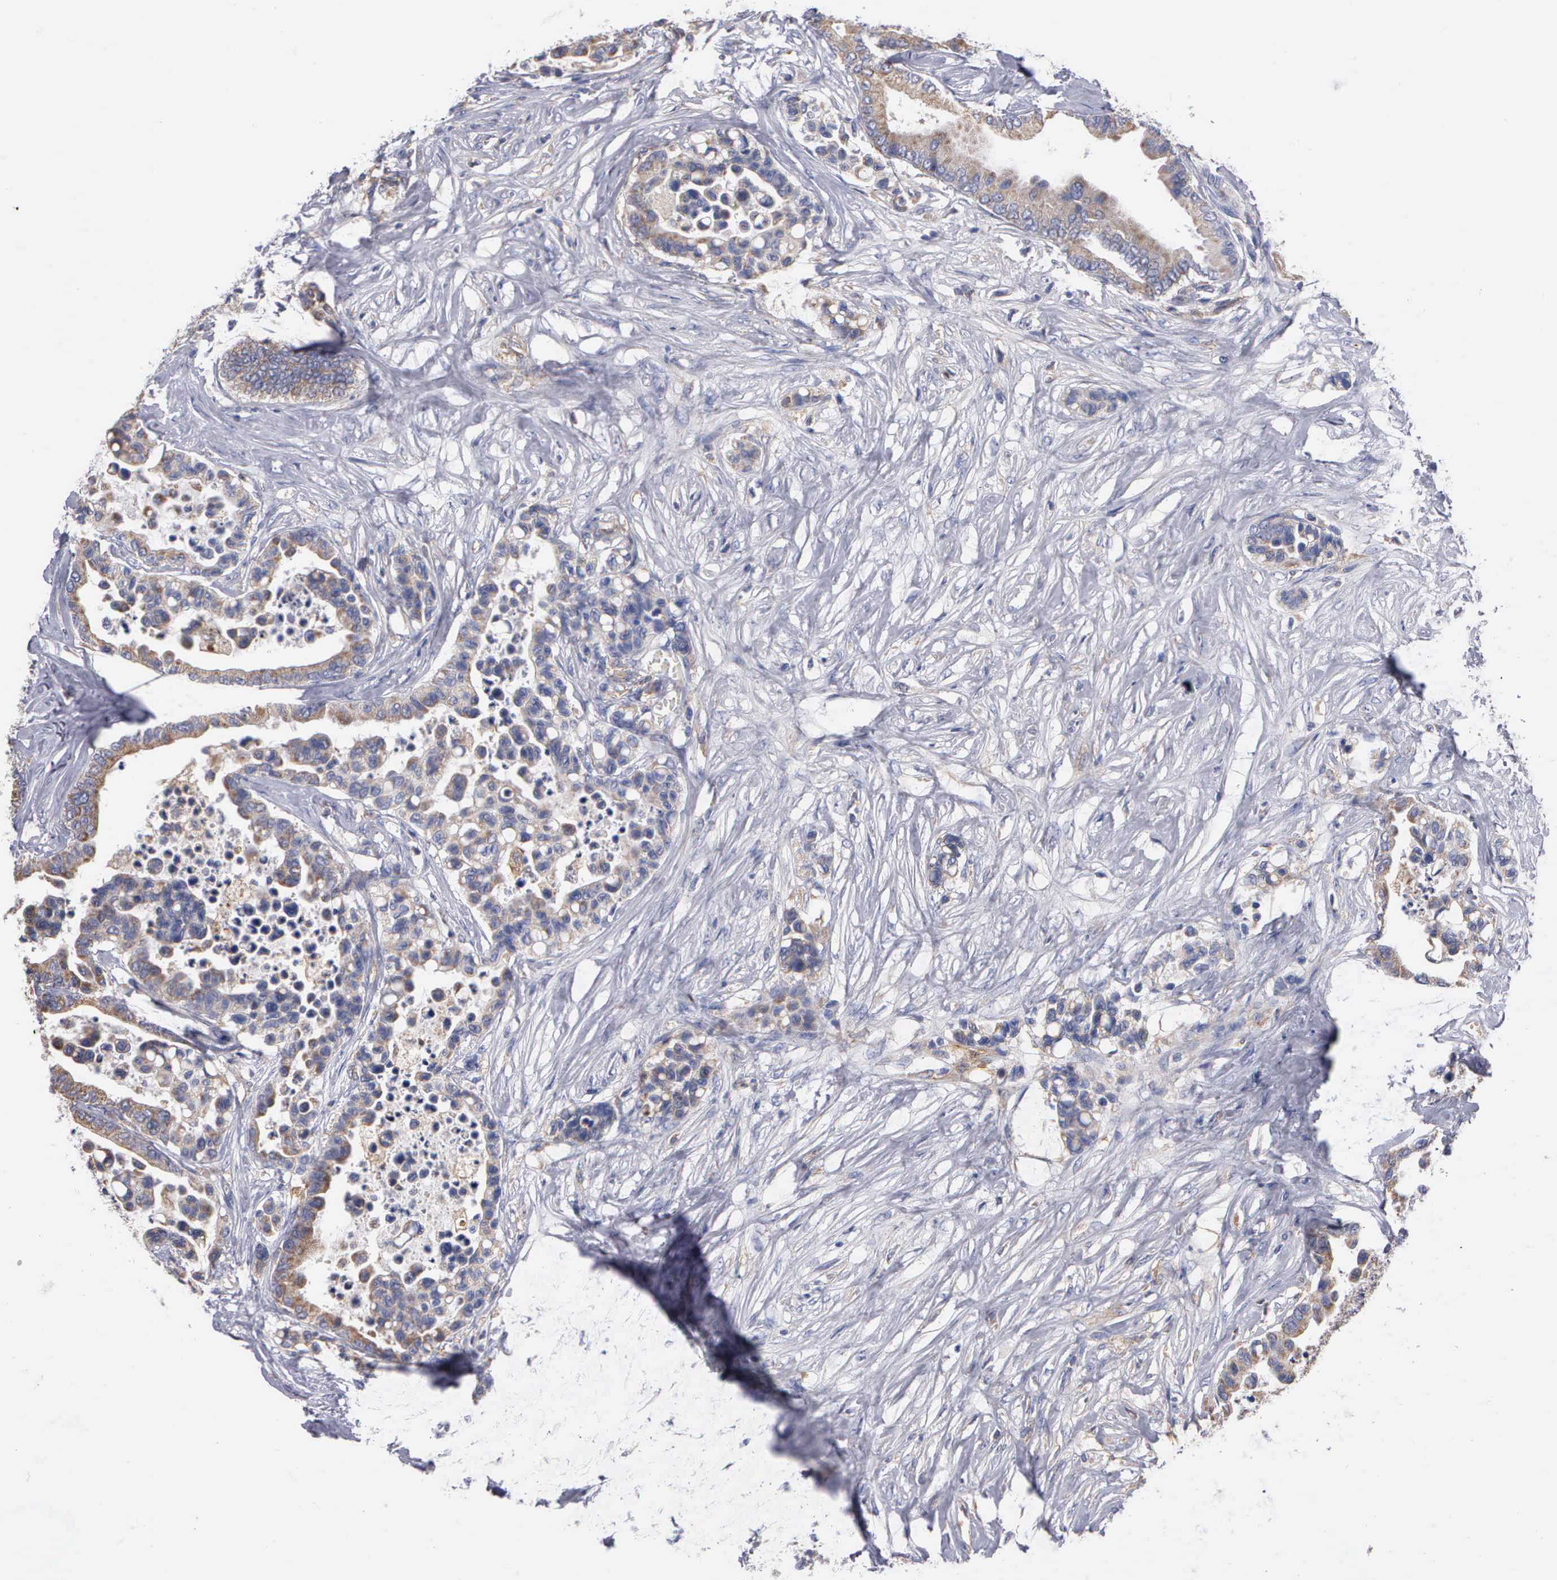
{"staining": {"intensity": "moderate", "quantity": ">75%", "location": "cytoplasmic/membranous"}, "tissue": "colorectal cancer", "cell_type": "Tumor cells", "image_type": "cancer", "snomed": [{"axis": "morphology", "description": "Adenocarcinoma, NOS"}, {"axis": "topography", "description": "Colon"}], "caption": "This photomicrograph demonstrates immunohistochemistry (IHC) staining of colorectal adenocarcinoma, with medium moderate cytoplasmic/membranous staining in about >75% of tumor cells.", "gene": "PTGS2", "patient": {"sex": "male", "age": 82}}